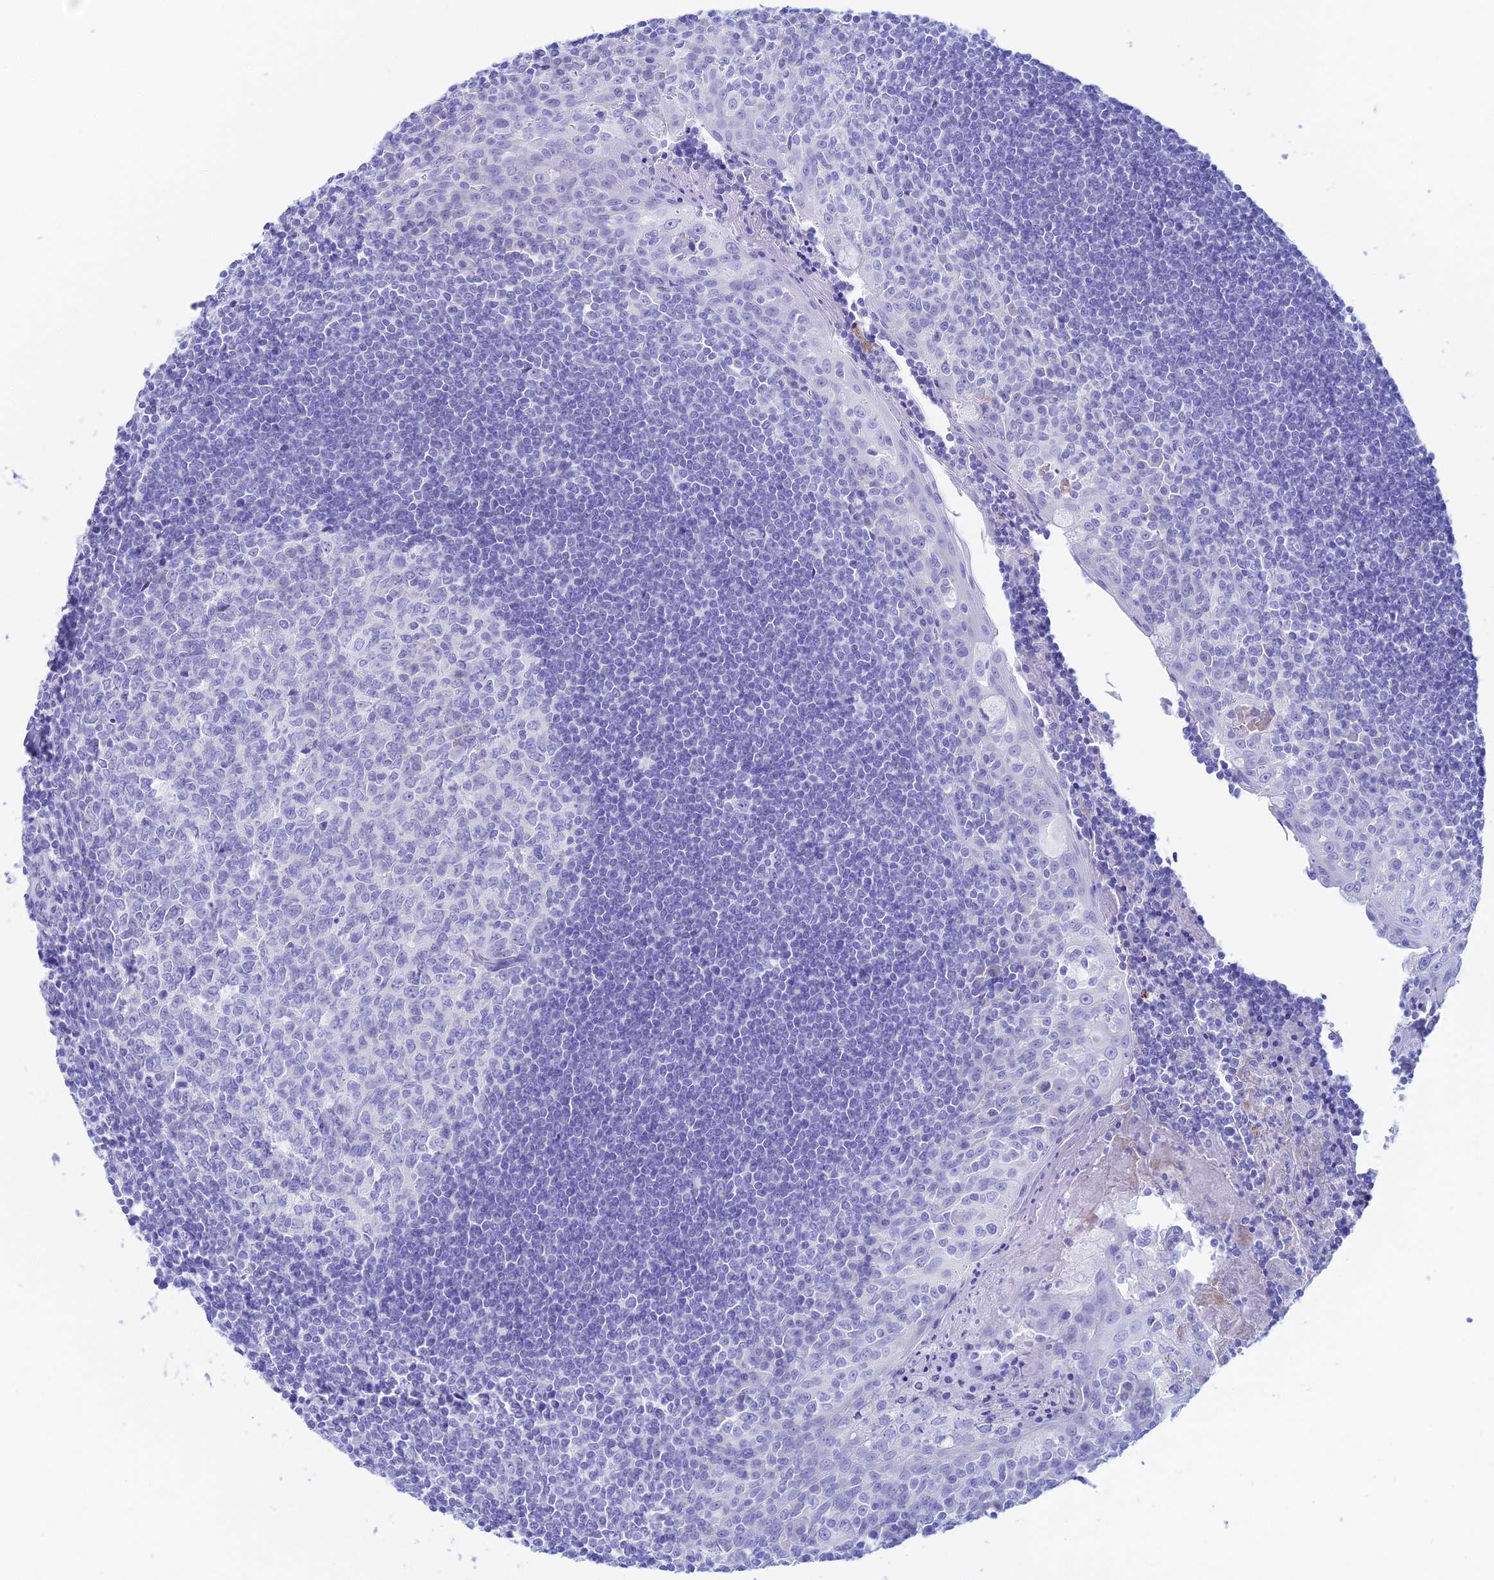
{"staining": {"intensity": "negative", "quantity": "none", "location": "none"}, "tissue": "tonsil", "cell_type": "Germinal center cells", "image_type": "normal", "snomed": [{"axis": "morphology", "description": "Normal tissue, NOS"}, {"axis": "topography", "description": "Tonsil"}], "caption": "Immunohistochemistry (IHC) histopathology image of benign human tonsil stained for a protein (brown), which reveals no expression in germinal center cells. (DAB immunohistochemistry (IHC) with hematoxylin counter stain).", "gene": "REG1A", "patient": {"sex": "male", "age": 27}}